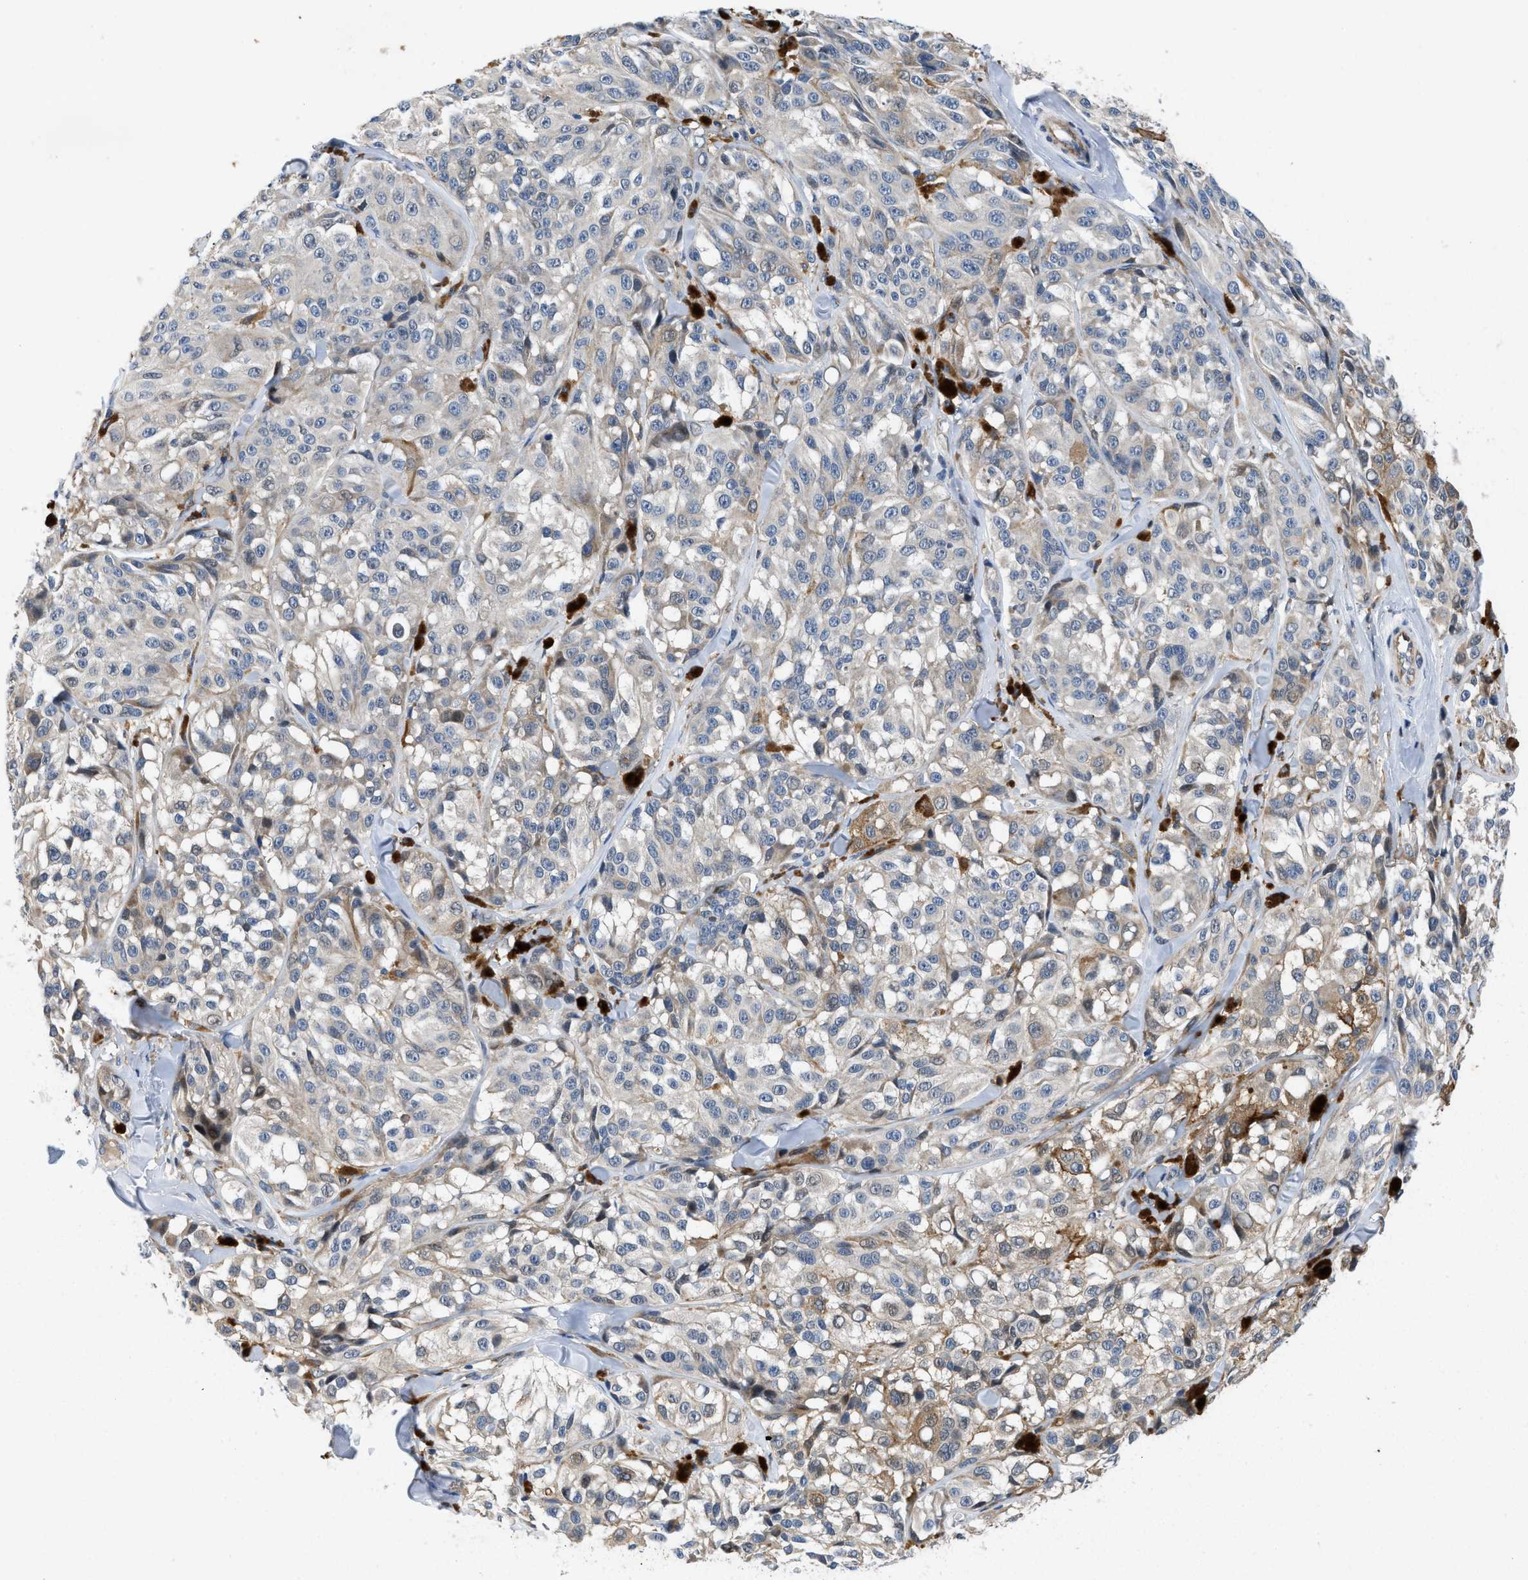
{"staining": {"intensity": "negative", "quantity": "none", "location": "none"}, "tissue": "melanoma", "cell_type": "Tumor cells", "image_type": "cancer", "snomed": [{"axis": "morphology", "description": "Malignant melanoma, NOS"}, {"axis": "topography", "description": "Skin"}], "caption": "Melanoma was stained to show a protein in brown. There is no significant expression in tumor cells. The staining was performed using DAB (3,3'-diaminobenzidine) to visualize the protein expression in brown, while the nuclei were stained in blue with hematoxylin (Magnification: 20x).", "gene": "ENPP4", "patient": {"sex": "male", "age": 84}}